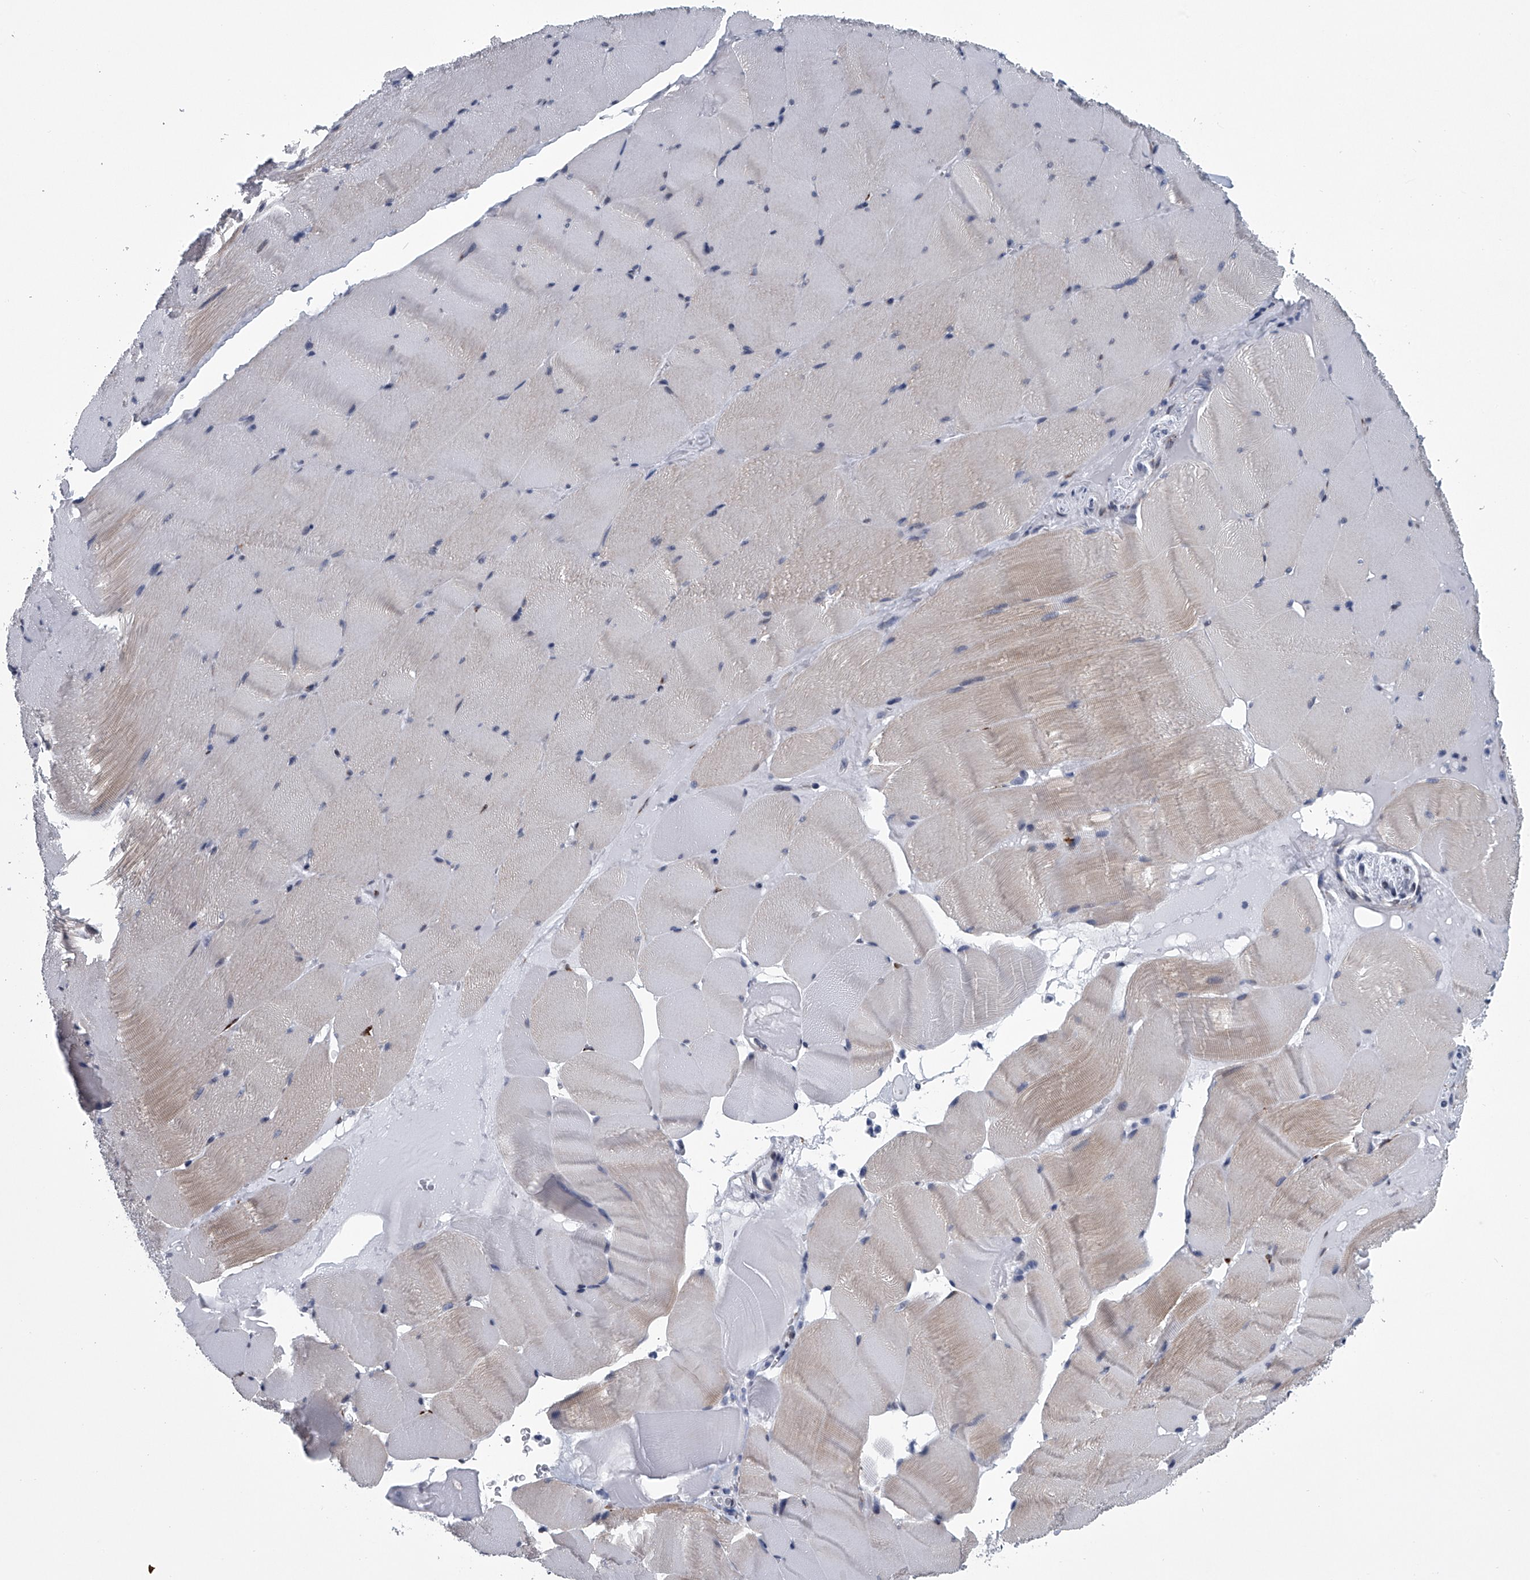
{"staining": {"intensity": "weak", "quantity": "<25%", "location": "cytoplasmic/membranous"}, "tissue": "skeletal muscle", "cell_type": "Myocytes", "image_type": "normal", "snomed": [{"axis": "morphology", "description": "Normal tissue, NOS"}, {"axis": "topography", "description": "Skeletal muscle"}], "caption": "The image reveals no staining of myocytes in unremarkable skeletal muscle. Brightfield microscopy of IHC stained with DAB (3,3'-diaminobenzidine) (brown) and hematoxylin (blue), captured at high magnification.", "gene": "PPP2R5D", "patient": {"sex": "male", "age": 62}}